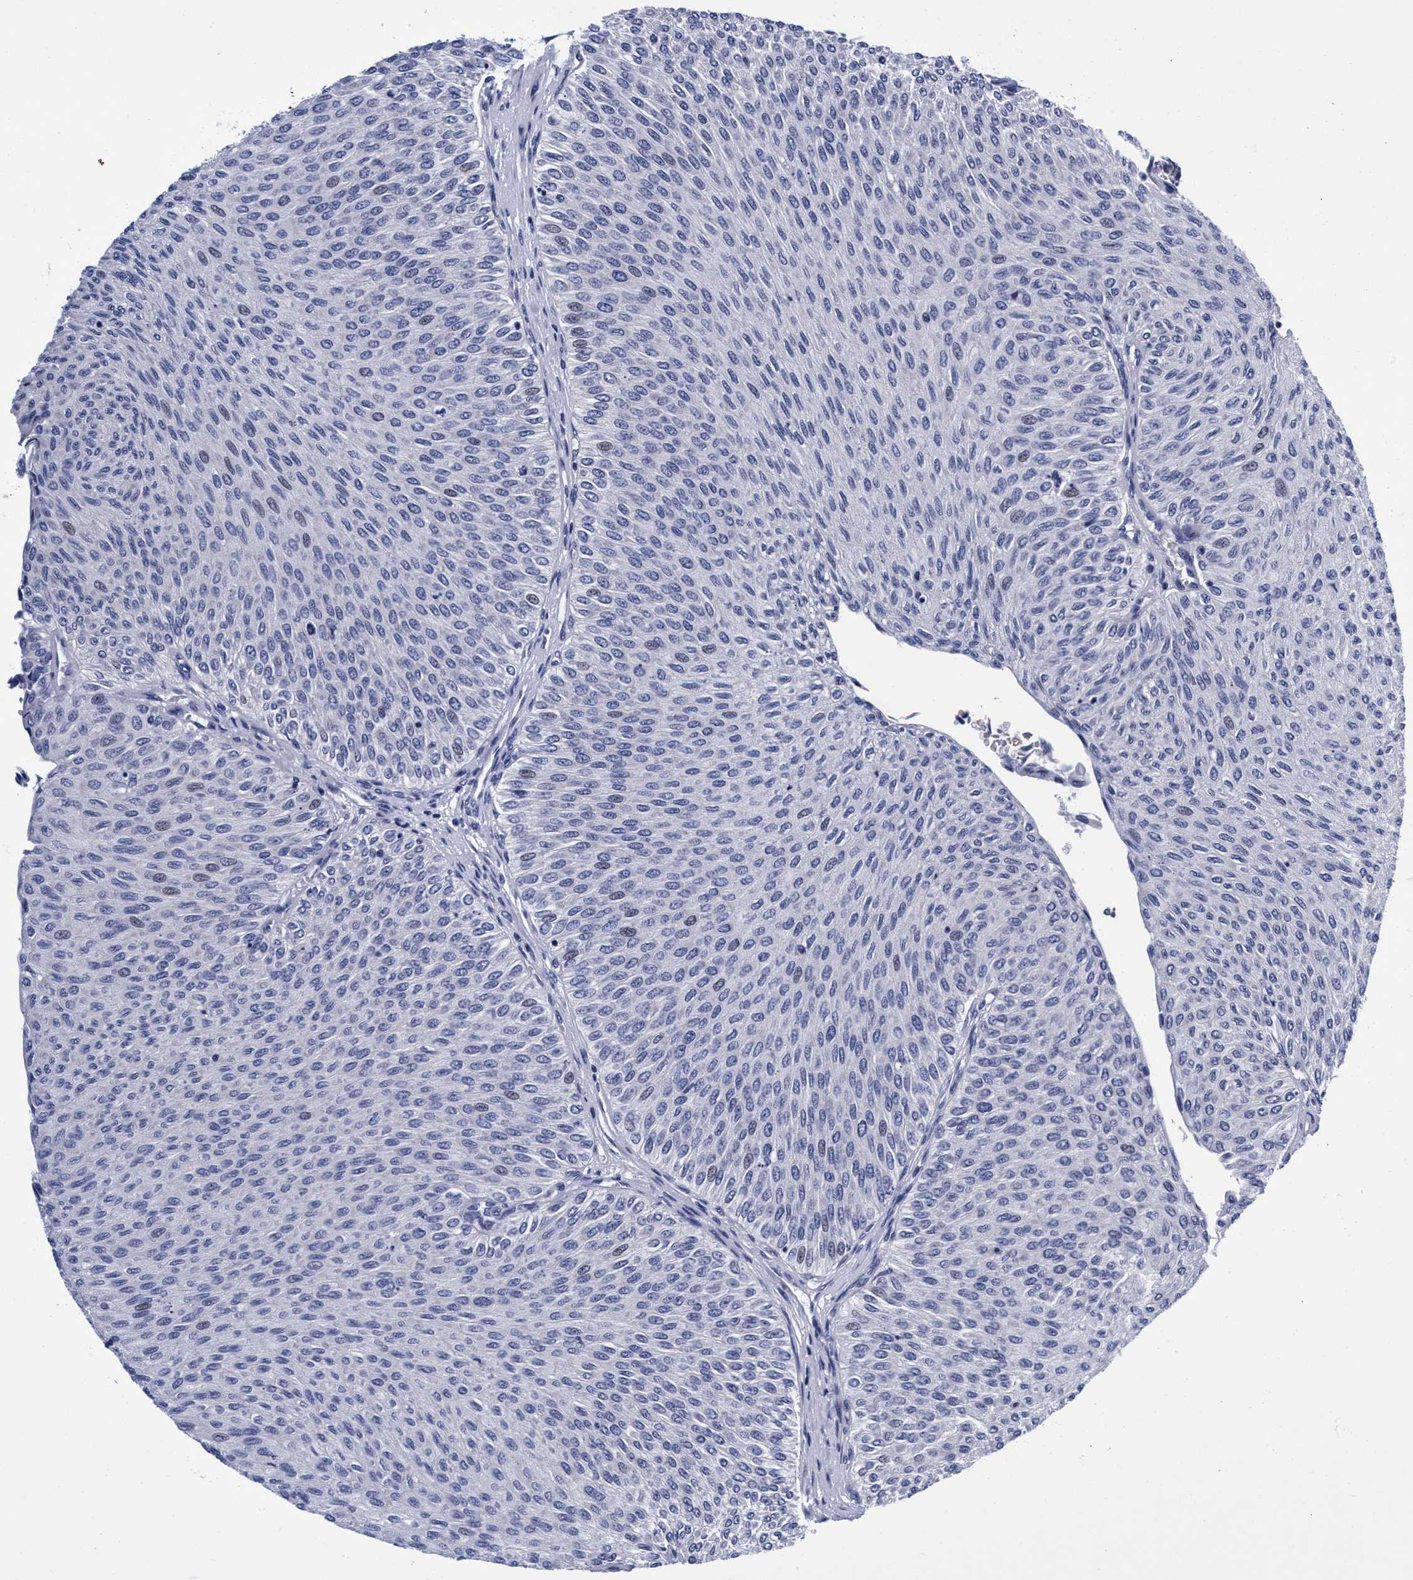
{"staining": {"intensity": "negative", "quantity": "none", "location": "none"}, "tissue": "urothelial cancer", "cell_type": "Tumor cells", "image_type": "cancer", "snomed": [{"axis": "morphology", "description": "Urothelial carcinoma, Low grade"}, {"axis": "topography", "description": "Urinary bladder"}], "caption": "This is an immunohistochemistry (IHC) micrograph of urothelial carcinoma (low-grade). There is no expression in tumor cells.", "gene": "PLPPR1", "patient": {"sex": "male", "age": 78}}